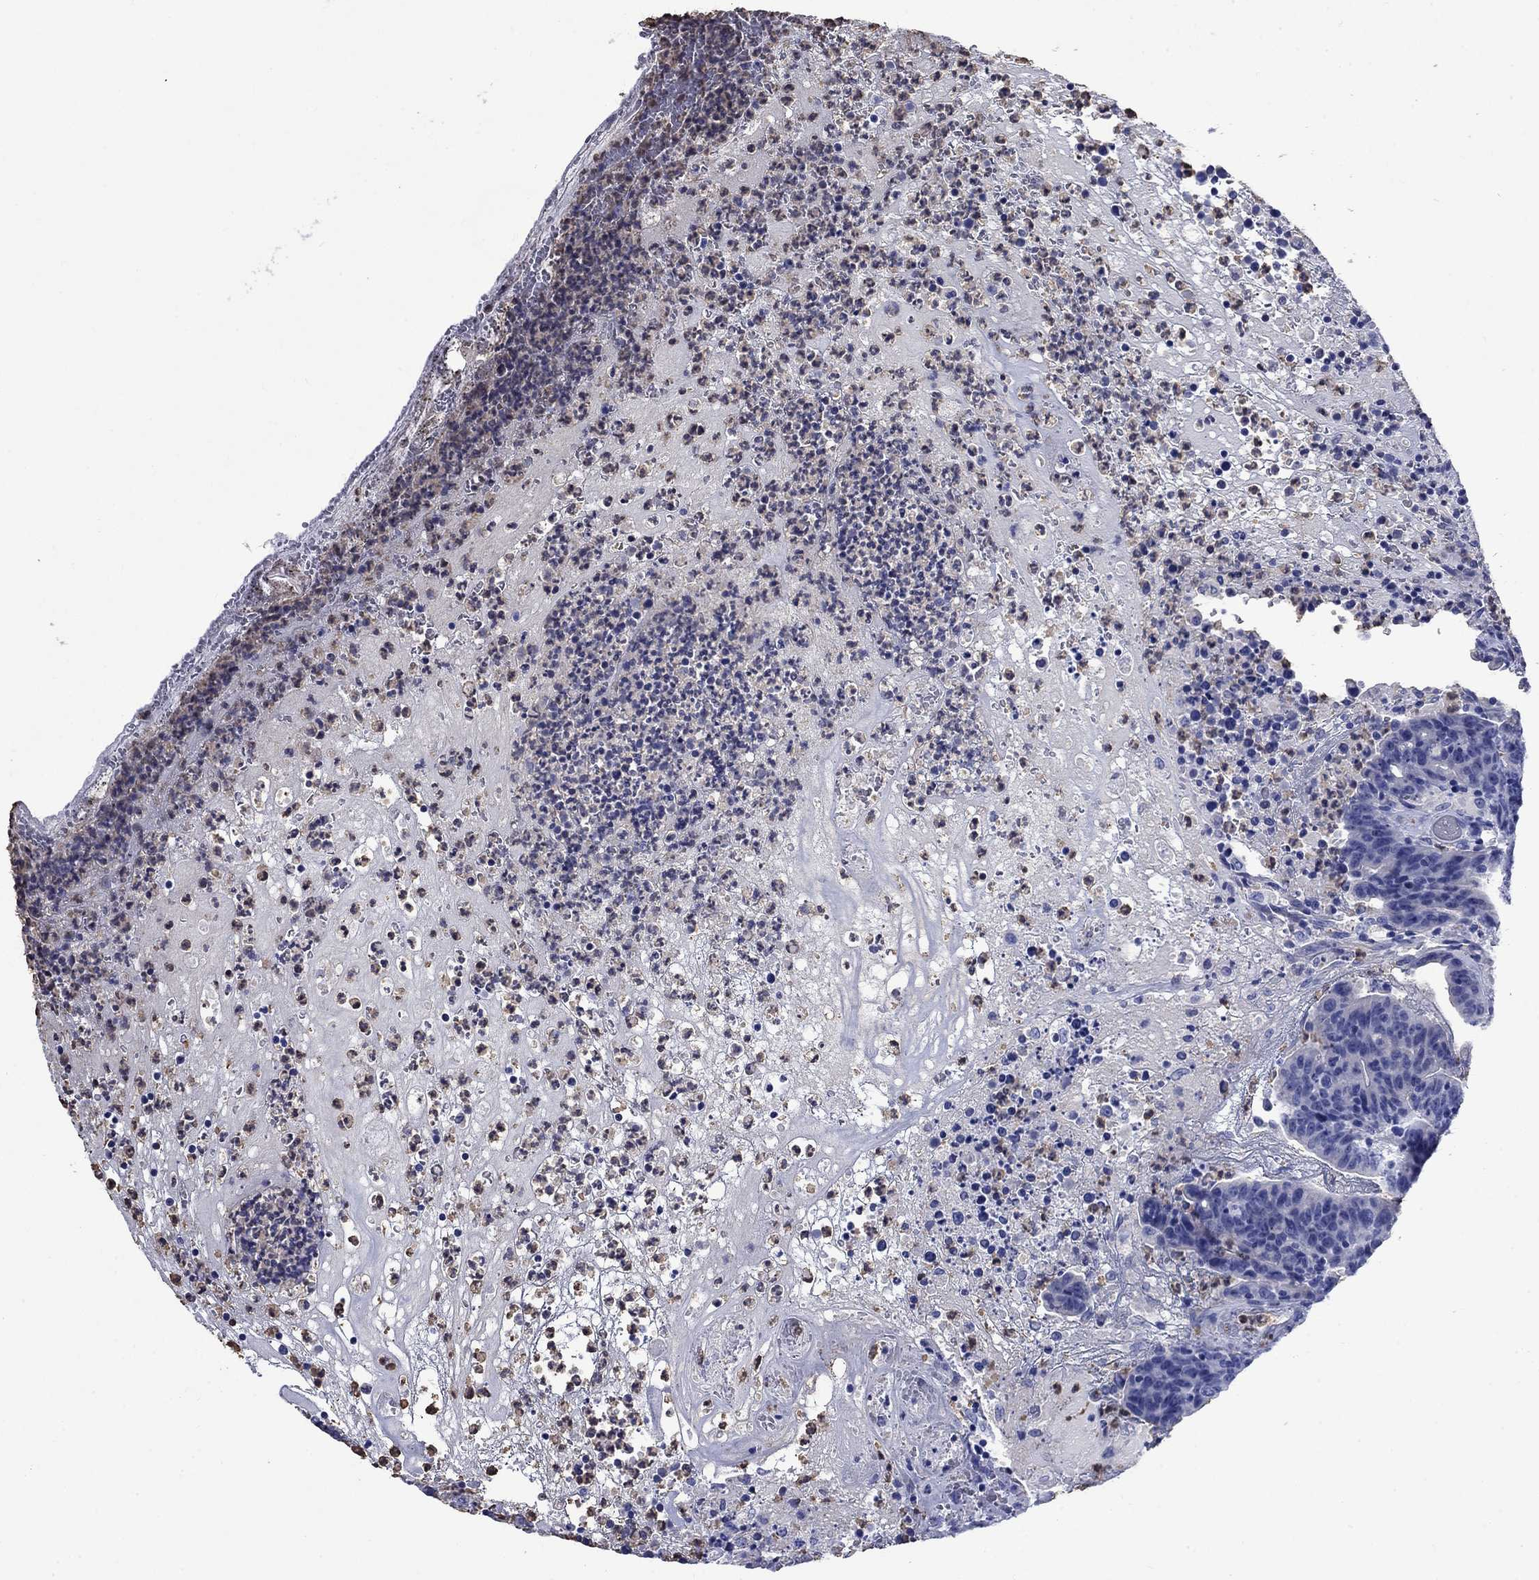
{"staining": {"intensity": "negative", "quantity": "none", "location": "none"}, "tissue": "colorectal cancer", "cell_type": "Tumor cells", "image_type": "cancer", "snomed": [{"axis": "morphology", "description": "Adenocarcinoma, NOS"}, {"axis": "topography", "description": "Colon"}], "caption": "Immunohistochemistry (IHC) of adenocarcinoma (colorectal) shows no expression in tumor cells. Brightfield microscopy of immunohistochemistry stained with DAB (brown) and hematoxylin (blue), captured at high magnification.", "gene": "TFR2", "patient": {"sex": "female", "age": 75}}